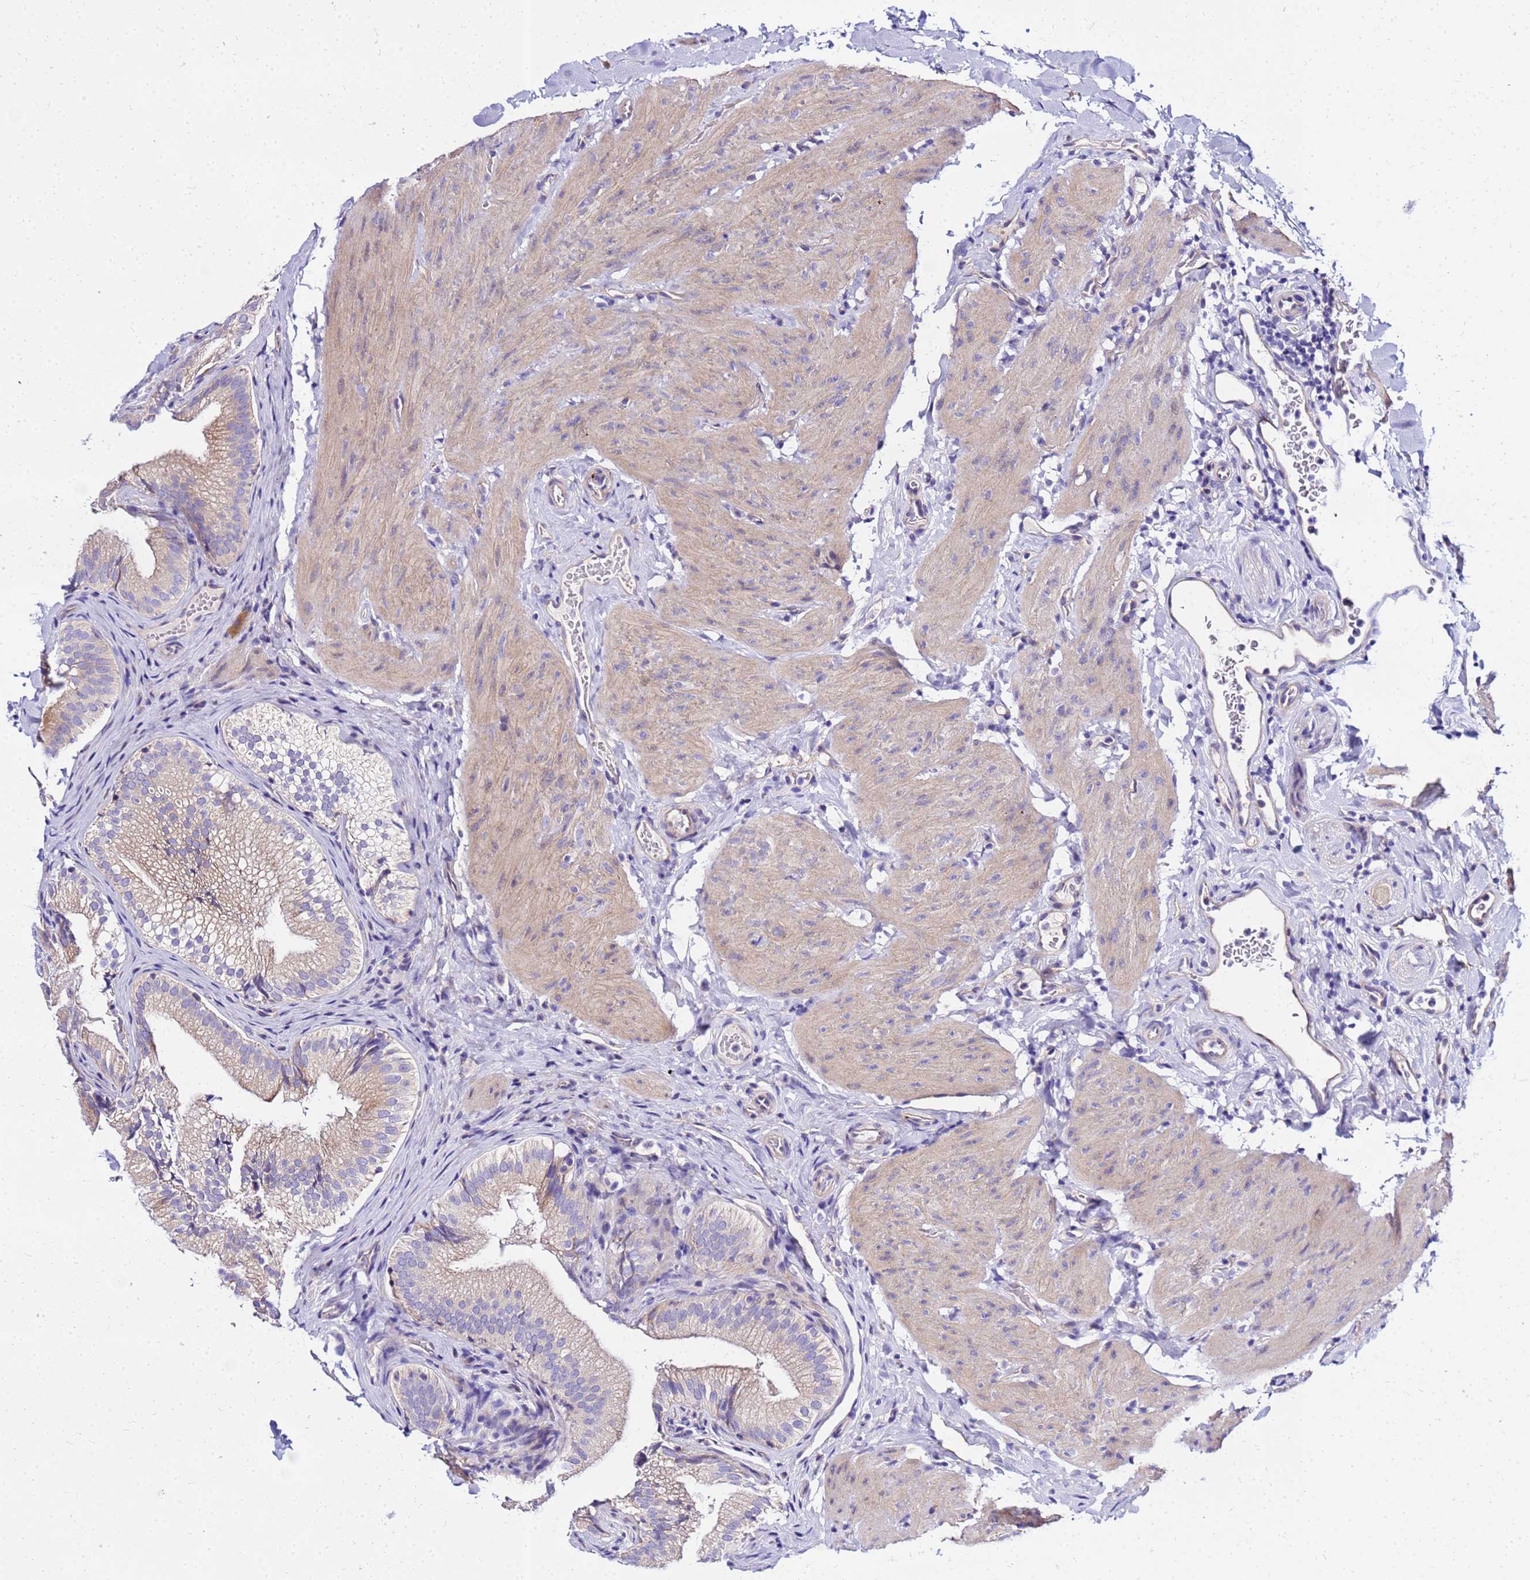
{"staining": {"intensity": "negative", "quantity": "none", "location": "none"}, "tissue": "gallbladder", "cell_type": "Glandular cells", "image_type": "normal", "snomed": [{"axis": "morphology", "description": "Normal tissue, NOS"}, {"axis": "topography", "description": "Gallbladder"}], "caption": "A high-resolution image shows immunohistochemistry (IHC) staining of benign gallbladder, which exhibits no significant positivity in glandular cells. (Stains: DAB (3,3'-diaminobenzidine) IHC with hematoxylin counter stain, Microscopy: brightfield microscopy at high magnification).", "gene": "HERC5", "patient": {"sex": "female", "age": 30}}